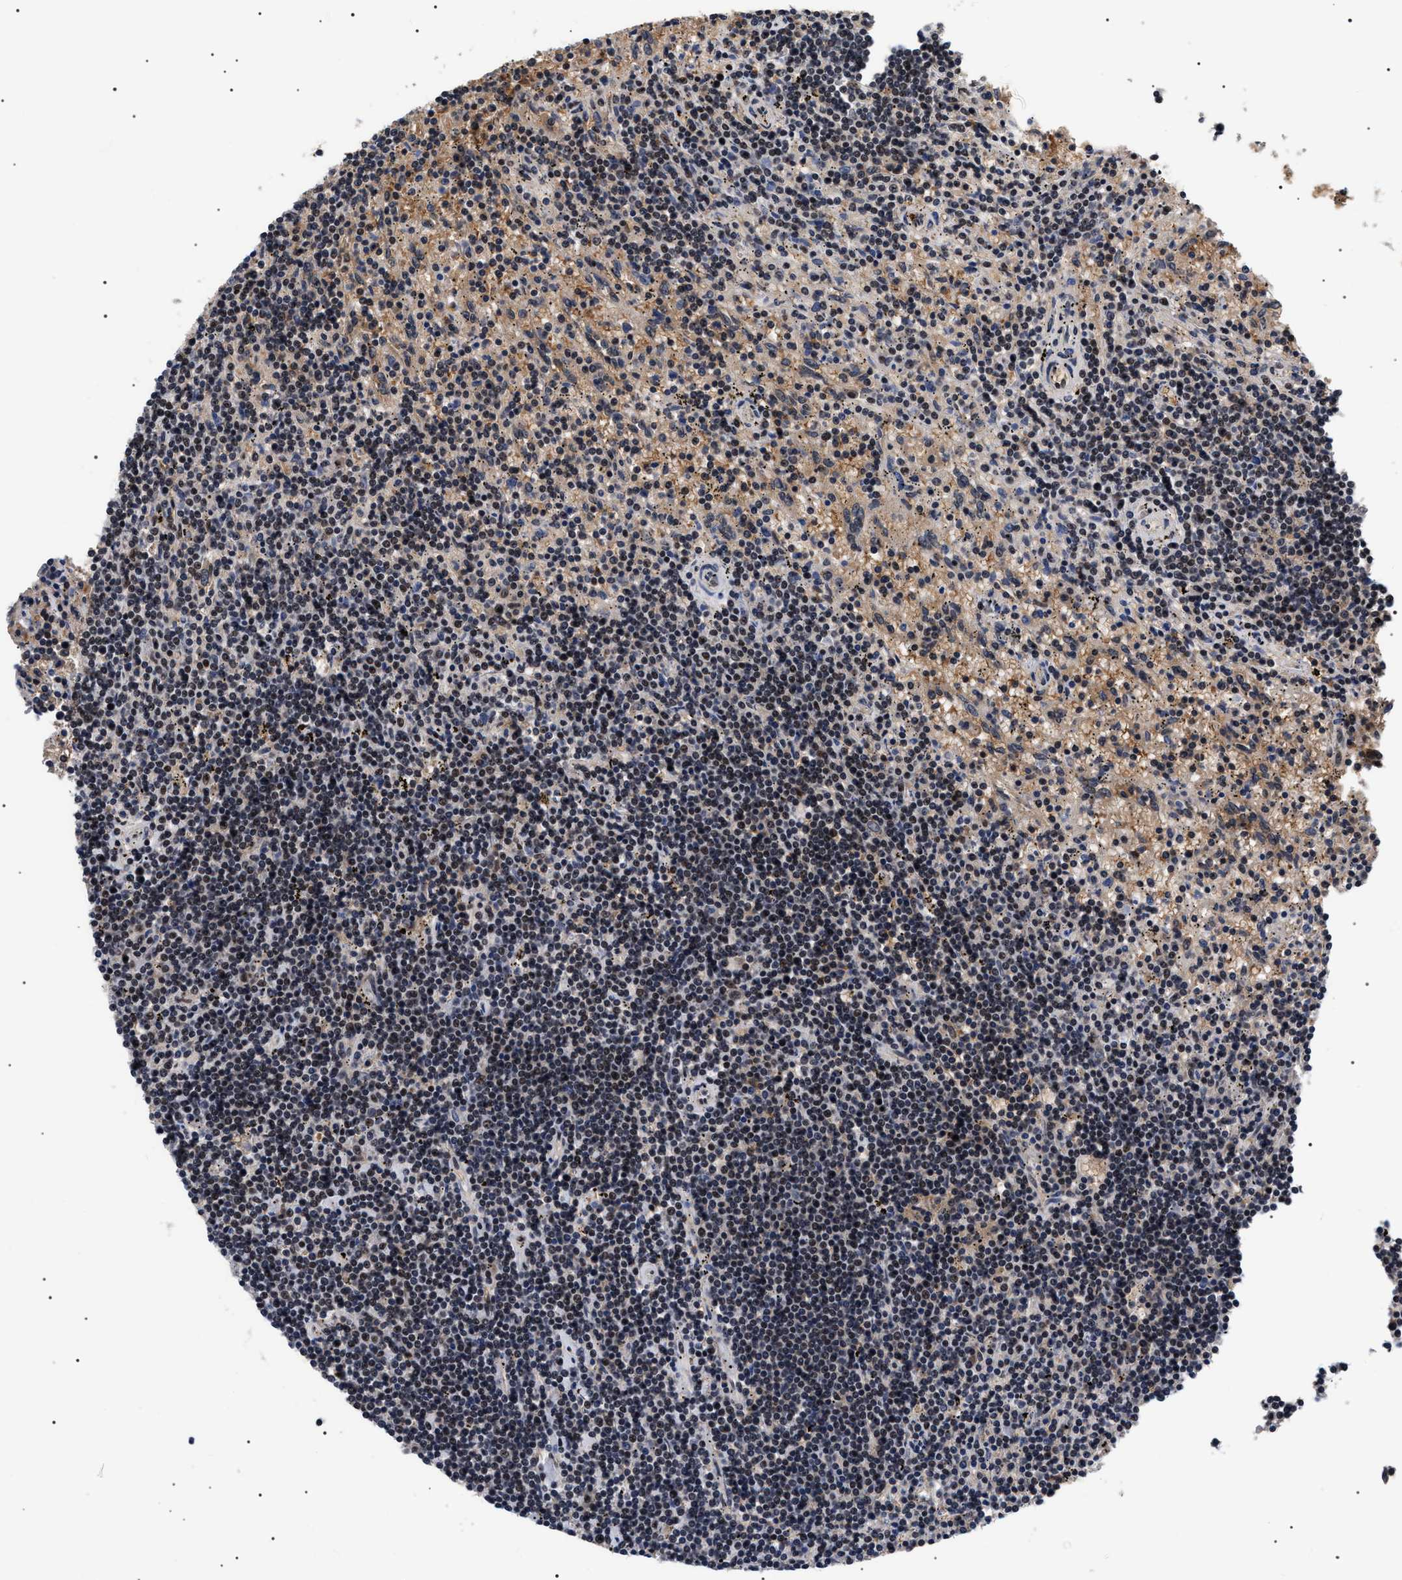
{"staining": {"intensity": "moderate", "quantity": "25%-75%", "location": "nuclear"}, "tissue": "lymphoma", "cell_type": "Tumor cells", "image_type": "cancer", "snomed": [{"axis": "morphology", "description": "Malignant lymphoma, non-Hodgkin's type, Low grade"}, {"axis": "topography", "description": "Spleen"}], "caption": "IHC (DAB (3,3'-diaminobenzidine)) staining of human low-grade malignant lymphoma, non-Hodgkin's type exhibits moderate nuclear protein expression in approximately 25%-75% of tumor cells. (IHC, brightfield microscopy, high magnification).", "gene": "CAAP1", "patient": {"sex": "male", "age": 76}}